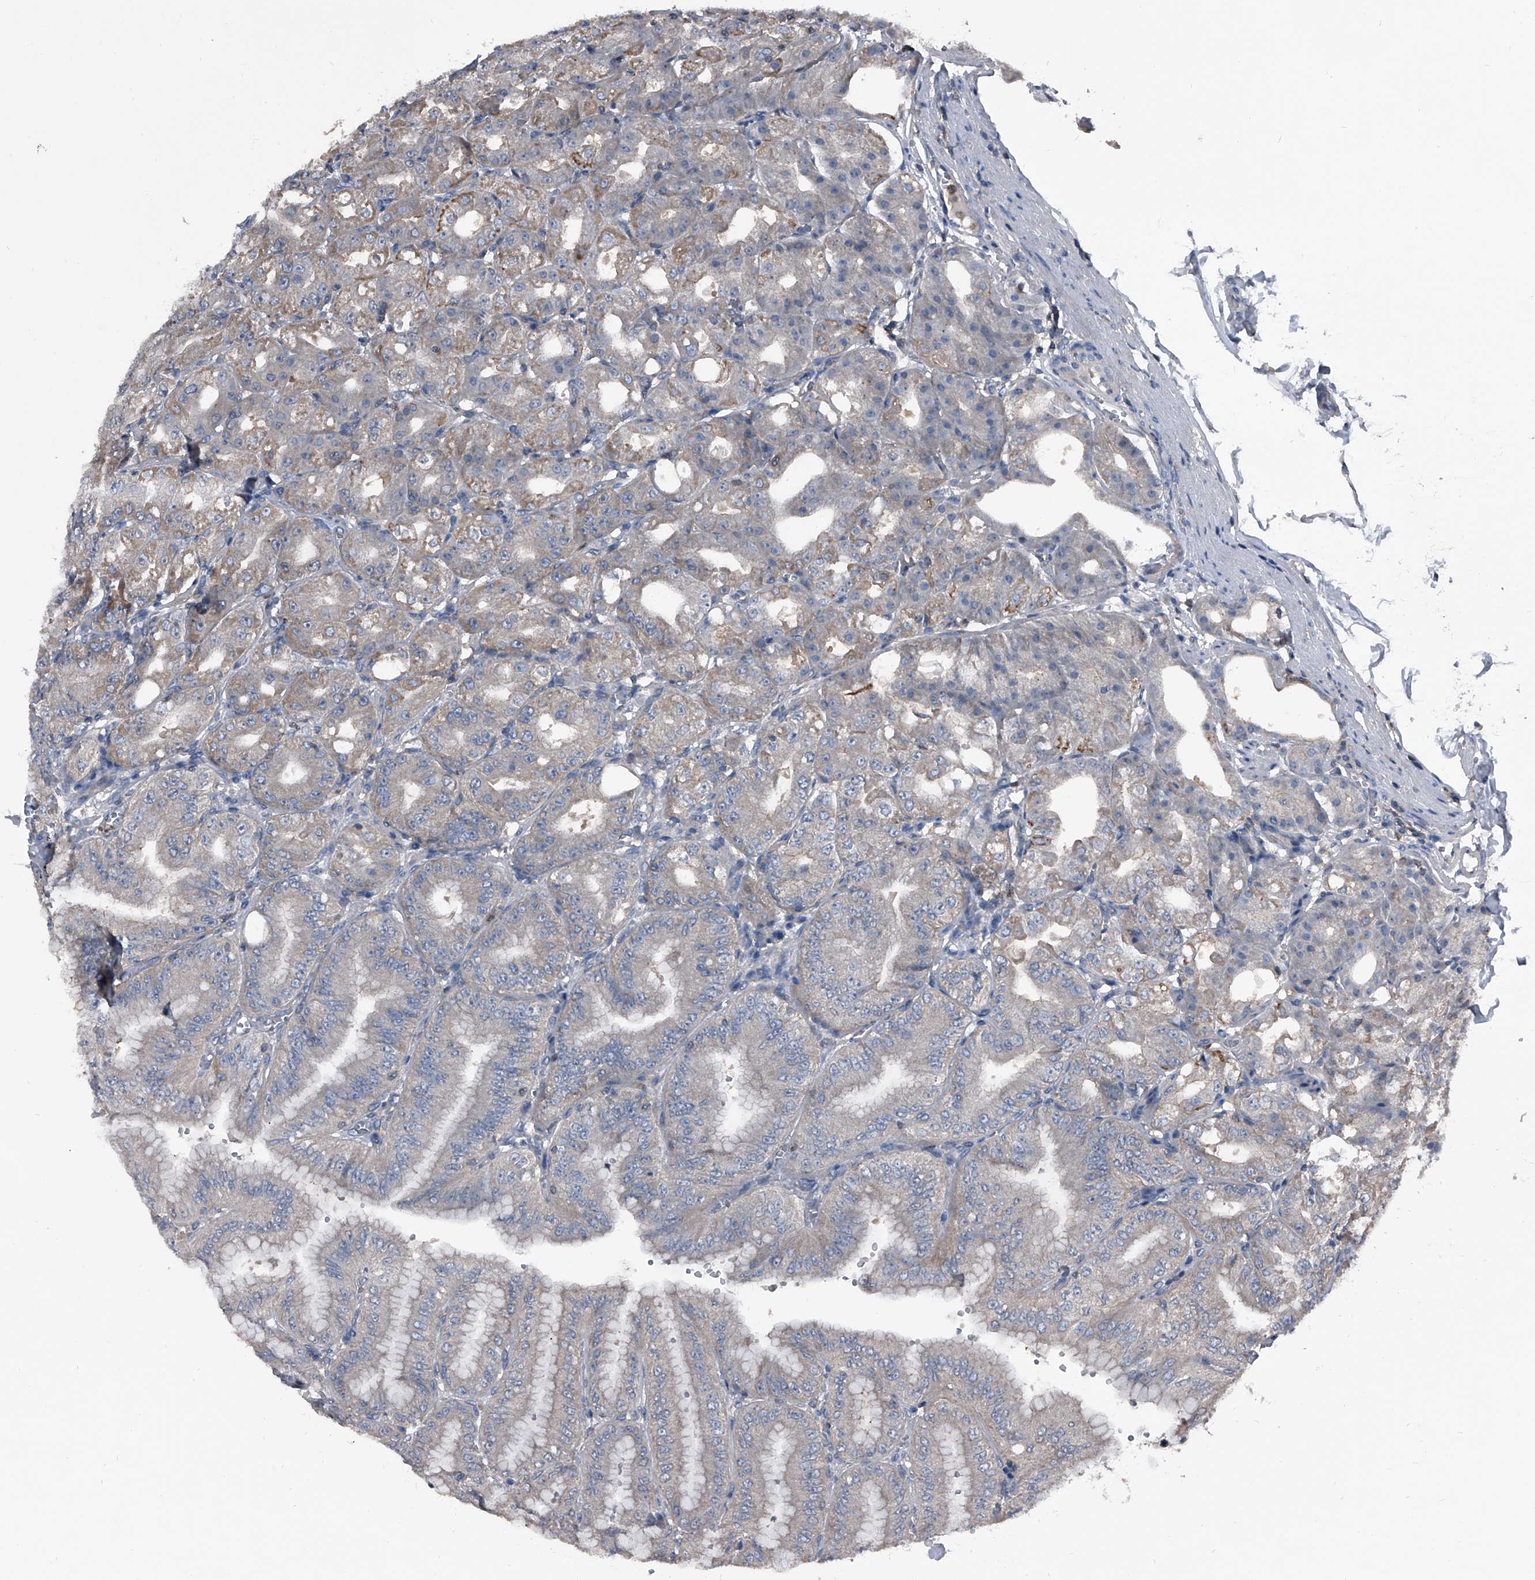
{"staining": {"intensity": "weak", "quantity": "25%-75%", "location": "cytoplasmic/membranous"}, "tissue": "stomach", "cell_type": "Glandular cells", "image_type": "normal", "snomed": [{"axis": "morphology", "description": "Normal tissue, NOS"}, {"axis": "topography", "description": "Stomach, lower"}], "caption": "Immunohistochemistry histopathology image of unremarkable human stomach stained for a protein (brown), which exhibits low levels of weak cytoplasmic/membranous staining in about 25%-75% of glandular cells.", "gene": "PIP5K1A", "patient": {"sex": "male", "age": 71}}